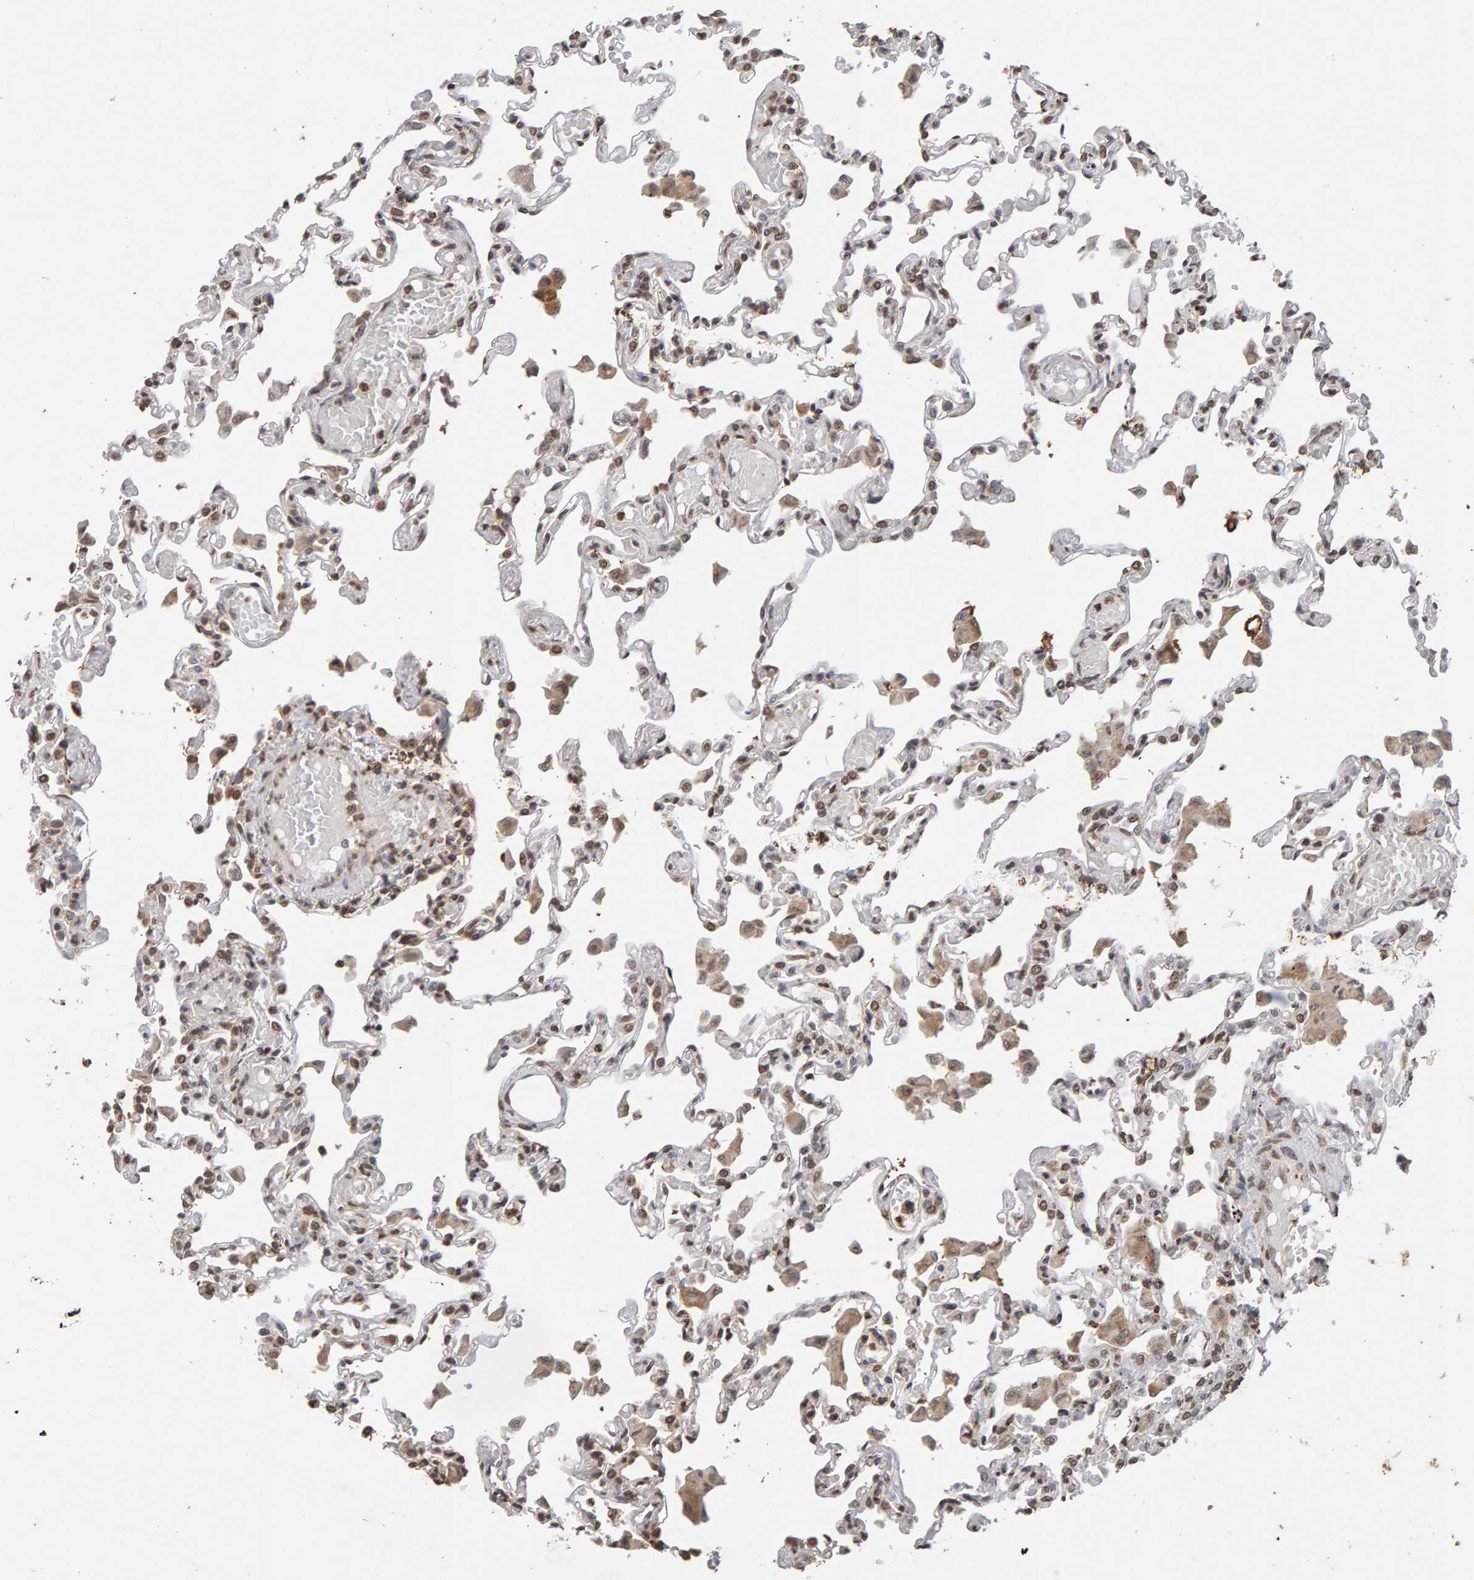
{"staining": {"intensity": "moderate", "quantity": ">75%", "location": "nuclear"}, "tissue": "lung", "cell_type": "Alveolar cells", "image_type": "normal", "snomed": [{"axis": "morphology", "description": "Normal tissue, NOS"}, {"axis": "topography", "description": "Bronchus"}, {"axis": "topography", "description": "Lung"}], "caption": "Immunohistochemical staining of normal human lung exhibits medium levels of moderate nuclear expression in about >75% of alveolar cells. Nuclei are stained in blue.", "gene": "DNAJB5", "patient": {"sex": "female", "age": 49}}